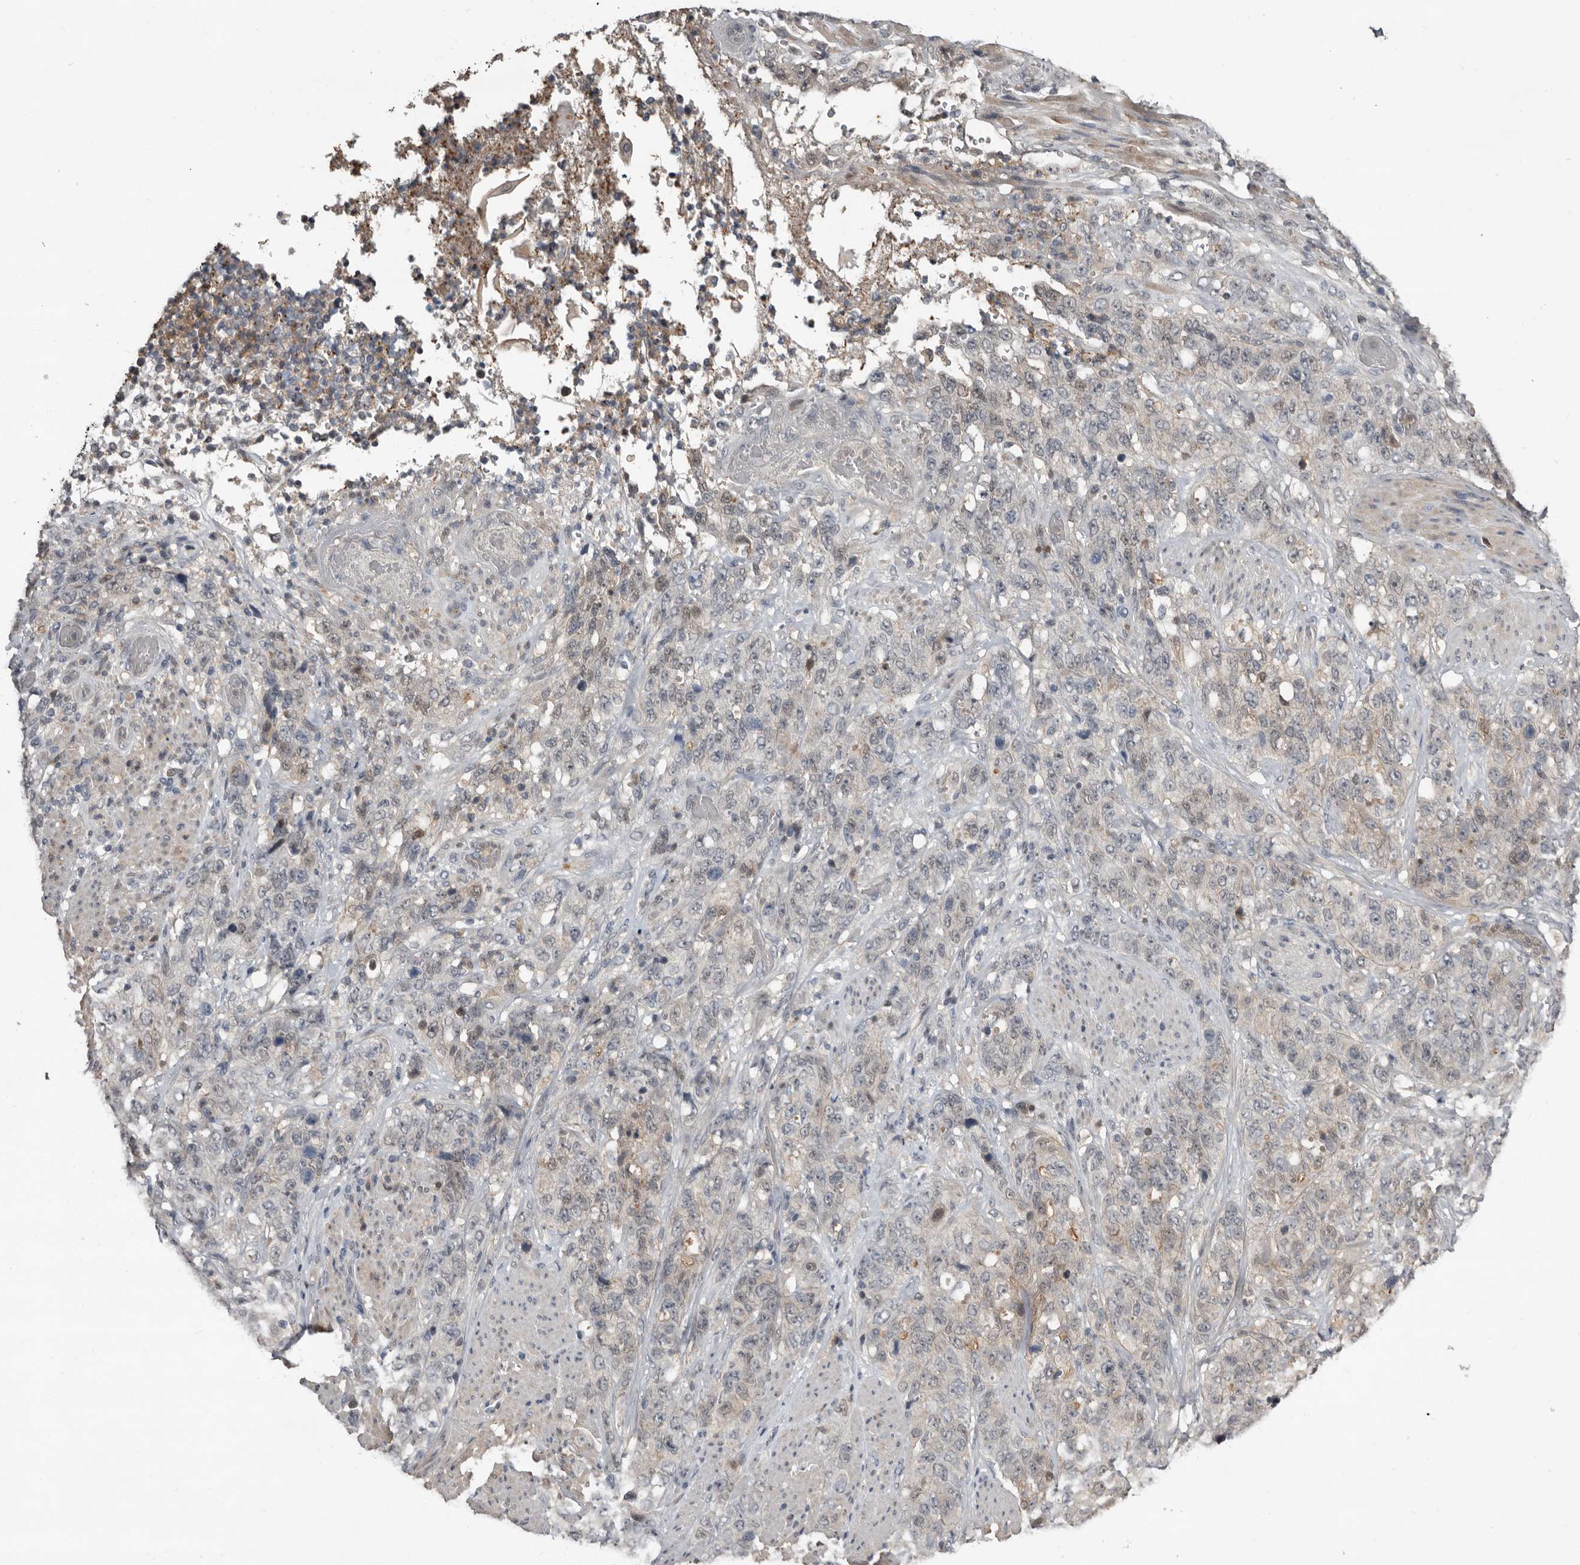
{"staining": {"intensity": "negative", "quantity": "none", "location": "none"}, "tissue": "stomach cancer", "cell_type": "Tumor cells", "image_type": "cancer", "snomed": [{"axis": "morphology", "description": "Adenocarcinoma, NOS"}, {"axis": "topography", "description": "Stomach"}], "caption": "A micrograph of human stomach cancer is negative for staining in tumor cells.", "gene": "RBKS", "patient": {"sex": "male", "age": 48}}